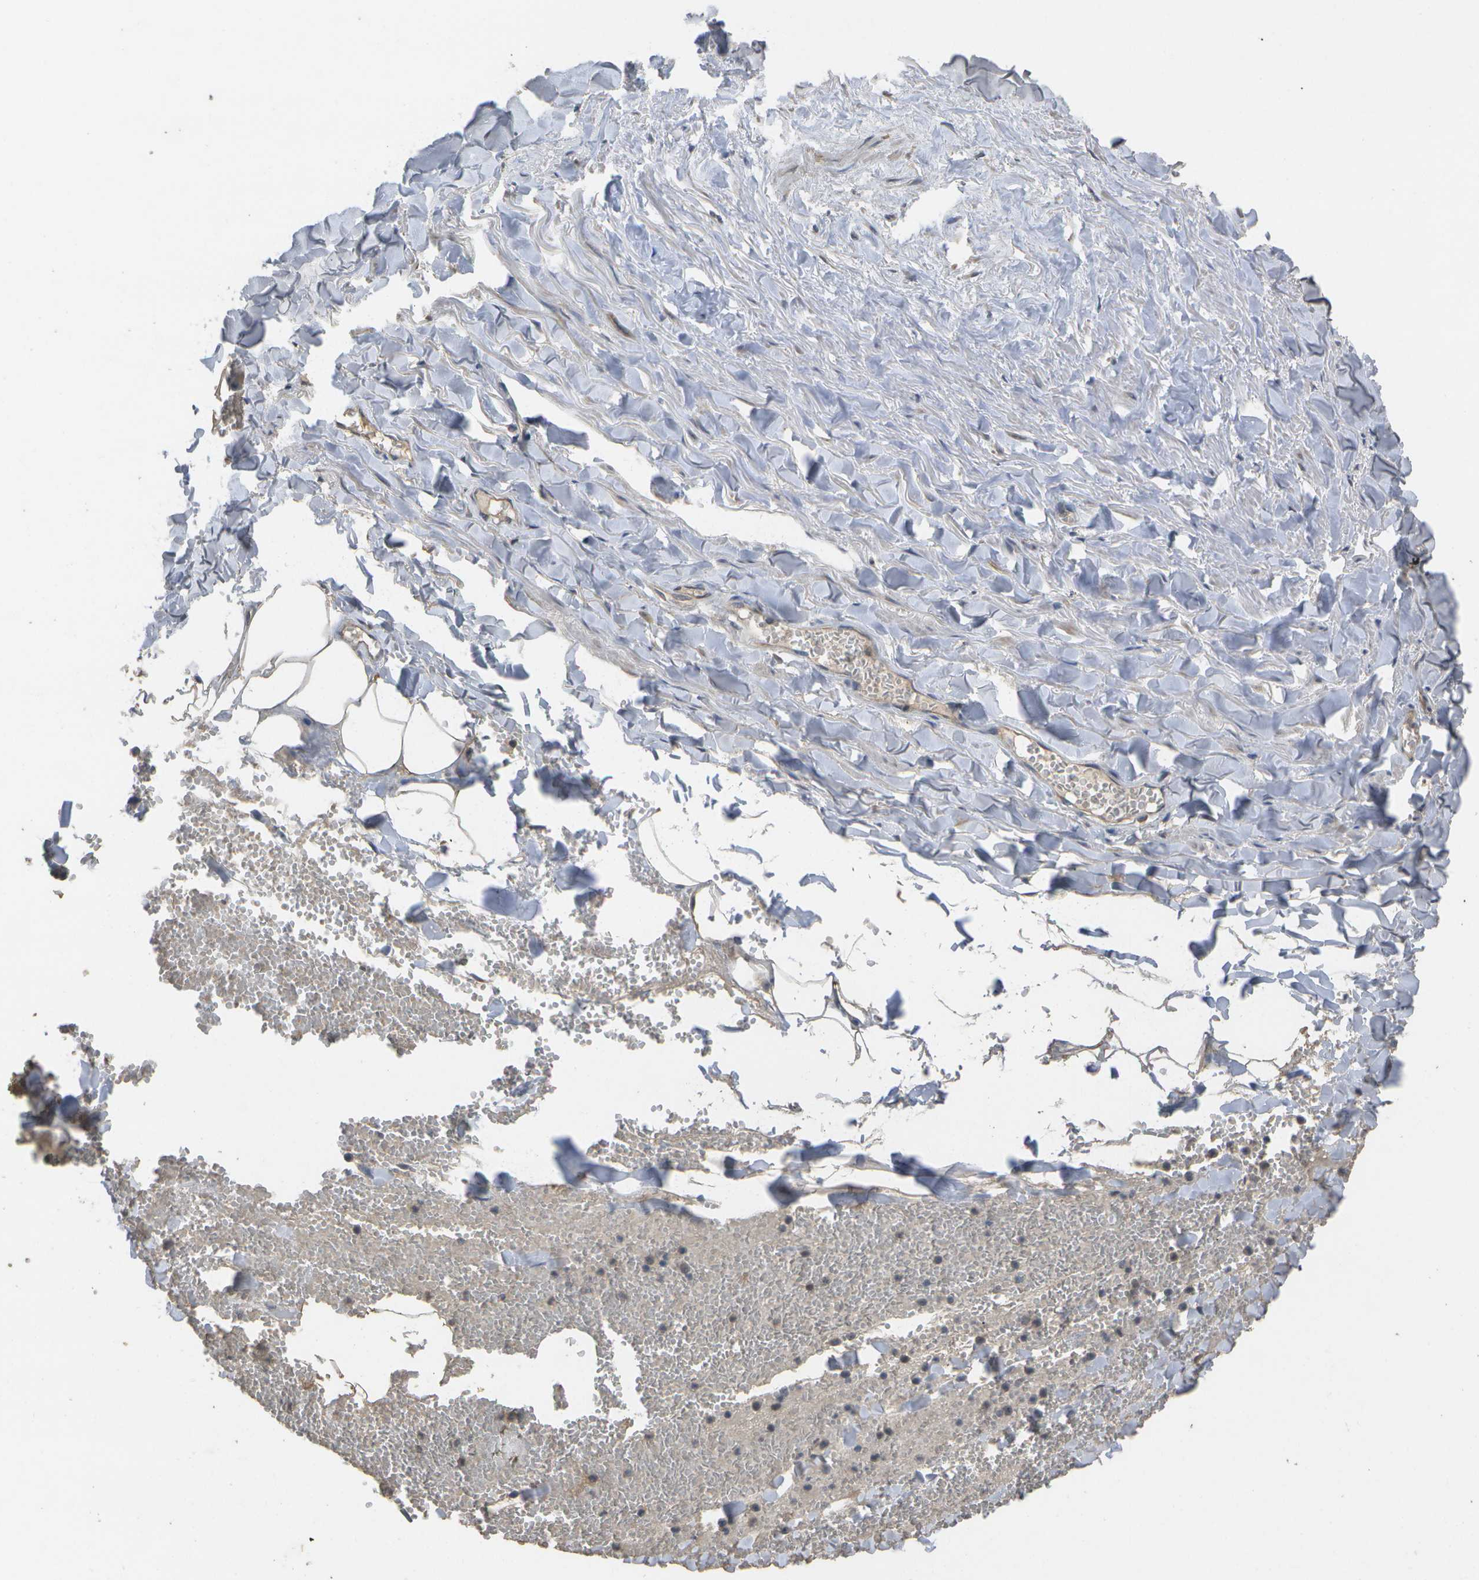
{"staining": {"intensity": "weak", "quantity": ">75%", "location": "cytoplasmic/membranous"}, "tissue": "adipose tissue", "cell_type": "Adipocytes", "image_type": "normal", "snomed": [{"axis": "morphology", "description": "Normal tissue, NOS"}, {"axis": "topography", "description": "Adipose tissue"}, {"axis": "topography", "description": "Peripheral nerve tissue"}], "caption": "High-magnification brightfield microscopy of benign adipose tissue stained with DAB (brown) and counterstained with hematoxylin (blue). adipocytes exhibit weak cytoplasmic/membranous positivity is seen in approximately>75% of cells. (IHC, brightfield microscopy, high magnification).", "gene": "ALAS1", "patient": {"sex": "male", "age": 52}}